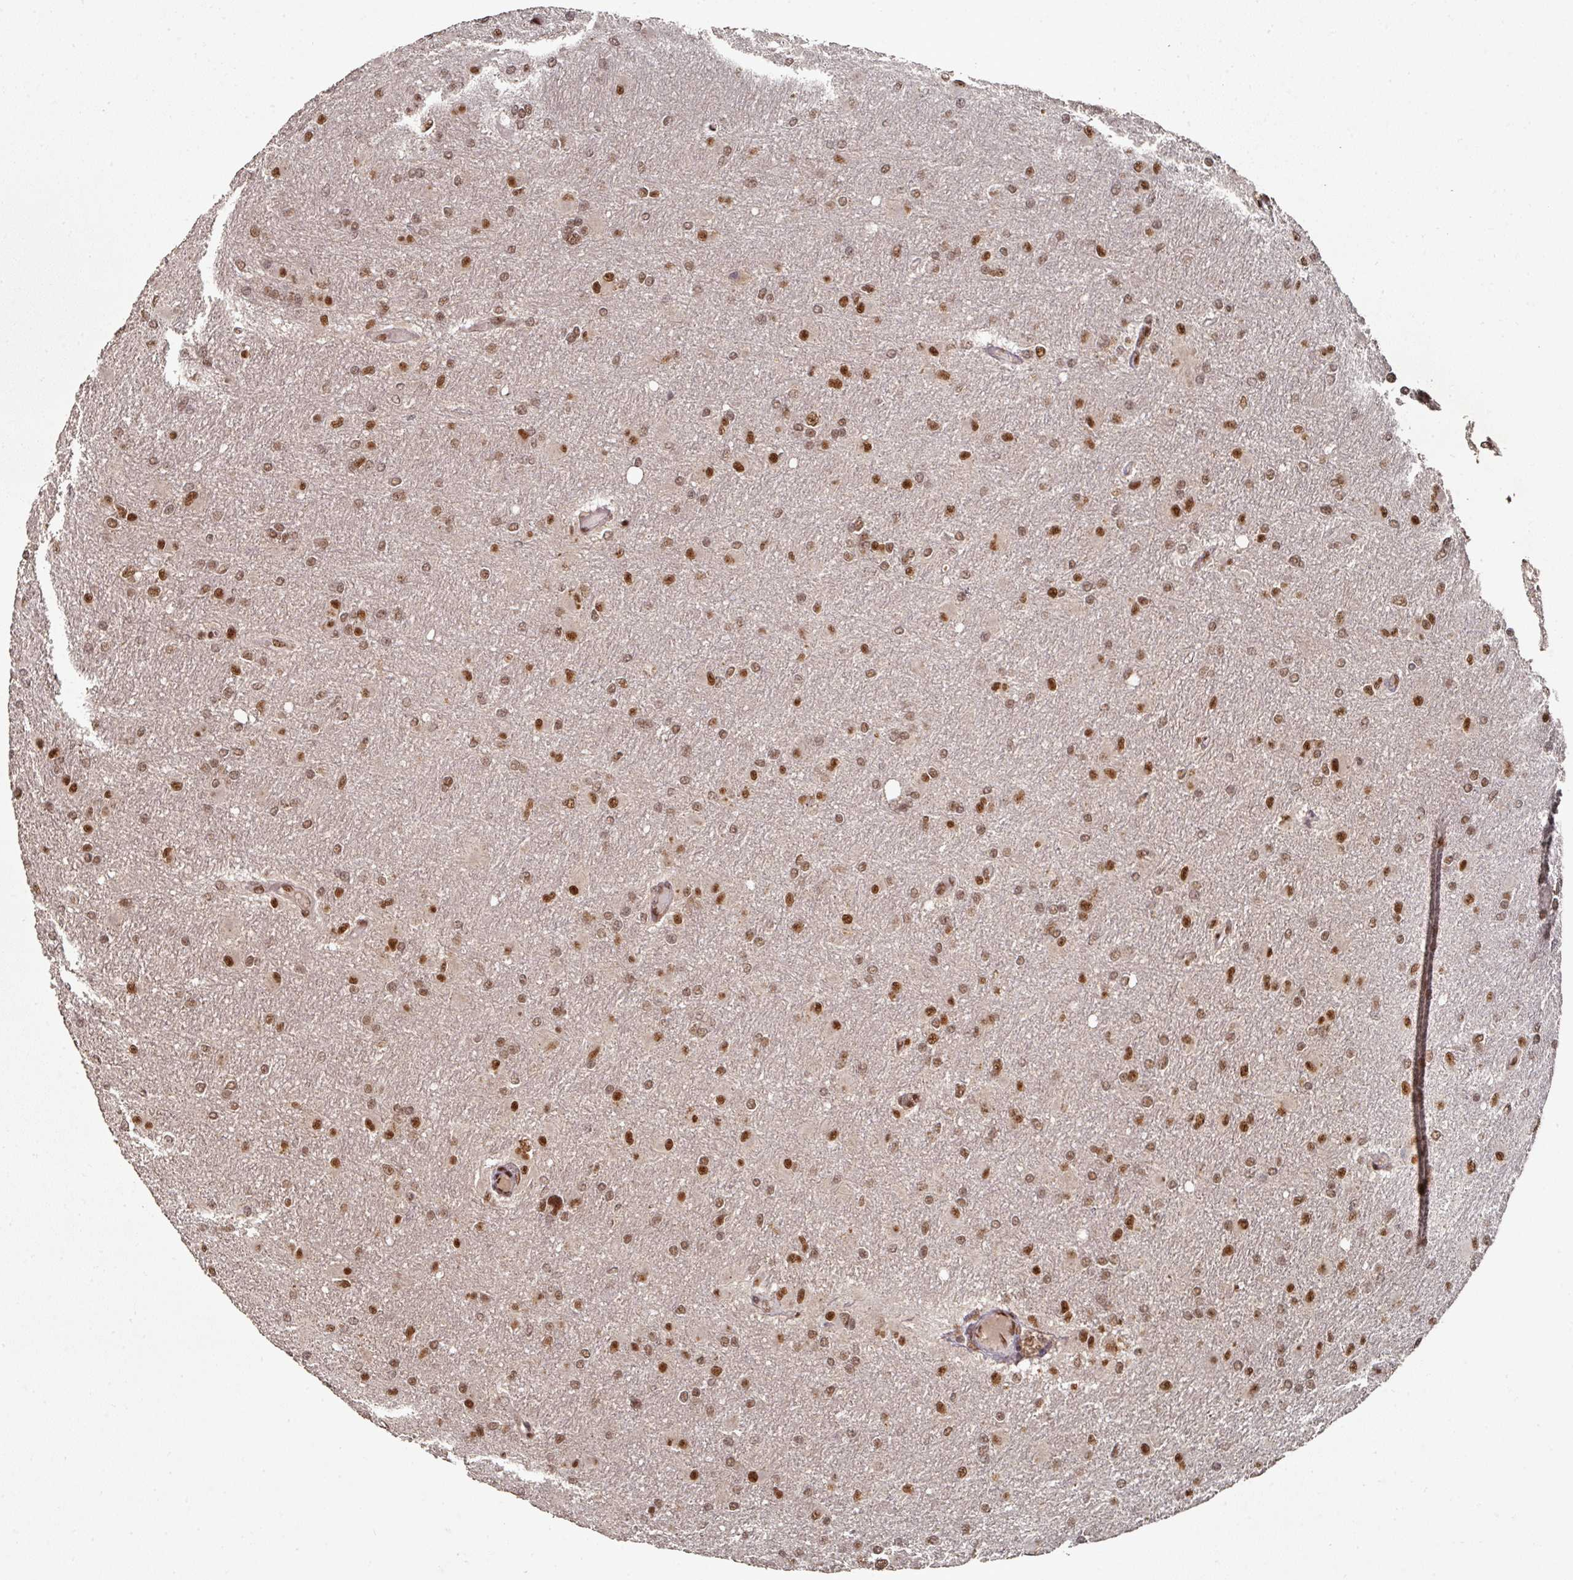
{"staining": {"intensity": "moderate", "quantity": ">75%", "location": "nuclear"}, "tissue": "glioma", "cell_type": "Tumor cells", "image_type": "cancer", "snomed": [{"axis": "morphology", "description": "Glioma, malignant, High grade"}, {"axis": "topography", "description": "Cerebral cortex"}], "caption": "Tumor cells exhibit medium levels of moderate nuclear positivity in about >75% of cells in malignant glioma (high-grade). The protein is stained brown, and the nuclei are stained in blue (DAB IHC with brightfield microscopy, high magnification).", "gene": "MEPCE", "patient": {"sex": "female", "age": 36}}